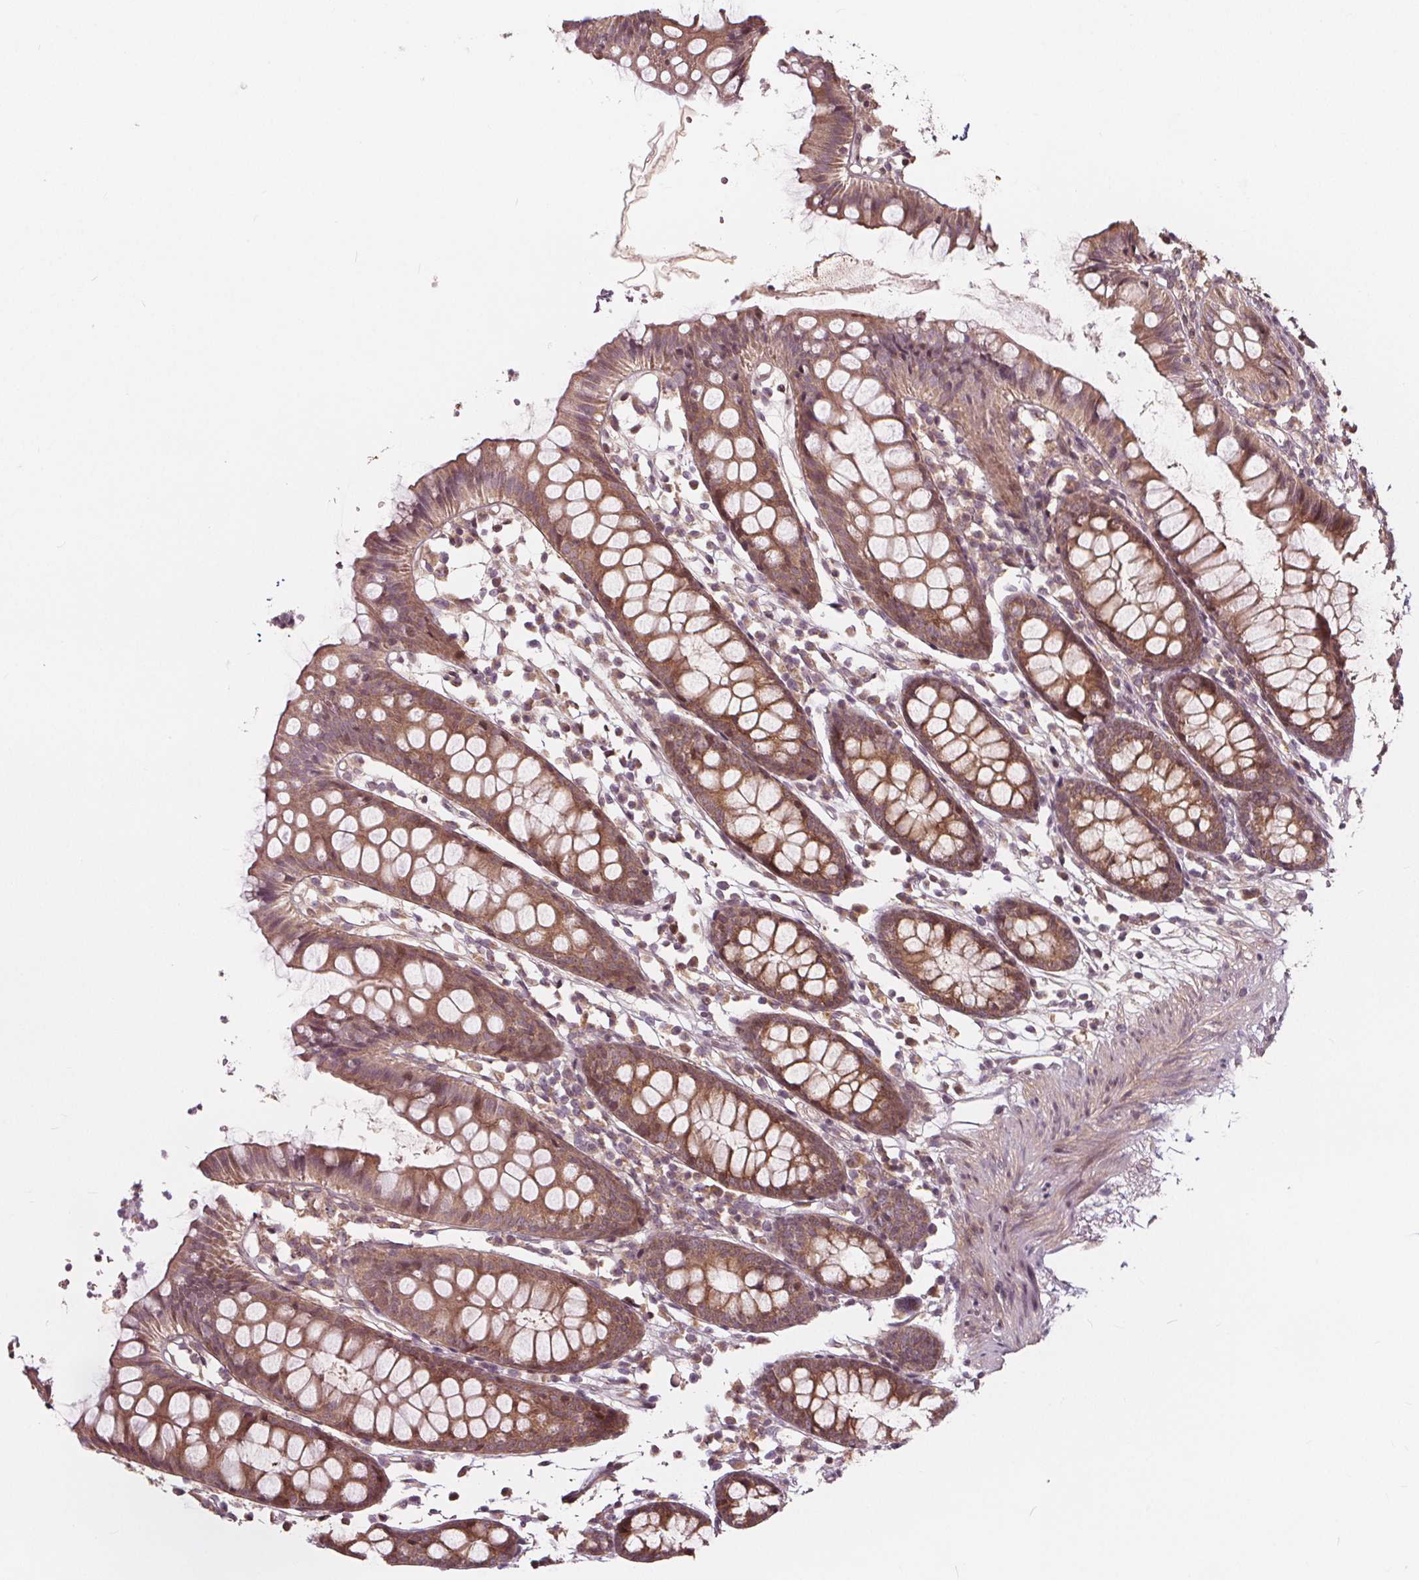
{"staining": {"intensity": "moderate", "quantity": ">75%", "location": "nuclear"}, "tissue": "colon", "cell_type": "Endothelial cells", "image_type": "normal", "snomed": [{"axis": "morphology", "description": "Normal tissue, NOS"}, {"axis": "topography", "description": "Colon"}], "caption": "Immunohistochemical staining of unremarkable colon shows medium levels of moderate nuclear staining in about >75% of endothelial cells. (Stains: DAB in brown, nuclei in blue, Microscopy: brightfield microscopy at high magnification).", "gene": "AKT1S1", "patient": {"sex": "female", "age": 84}}